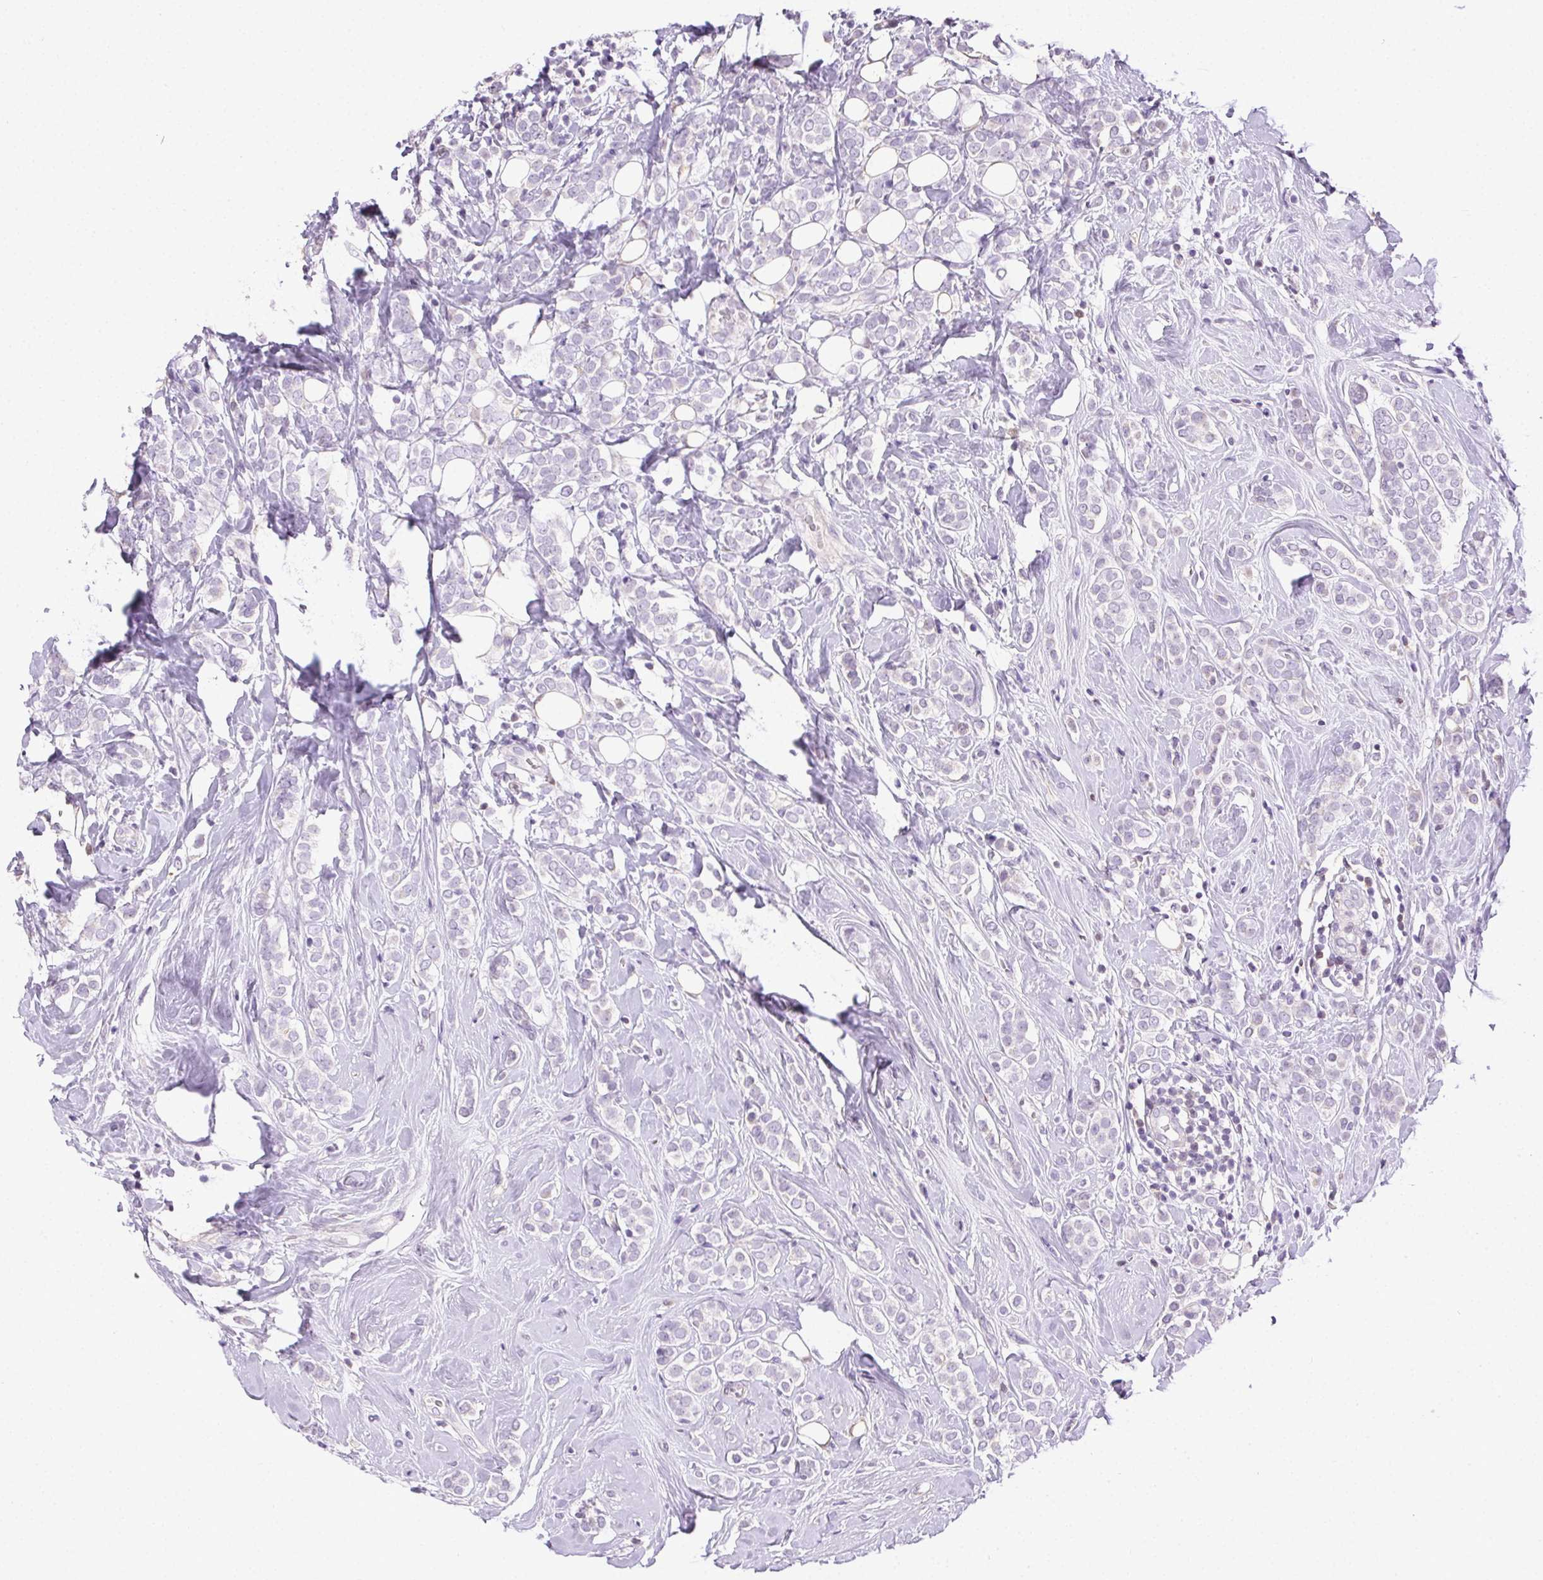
{"staining": {"intensity": "negative", "quantity": "none", "location": "none"}, "tissue": "breast cancer", "cell_type": "Tumor cells", "image_type": "cancer", "snomed": [{"axis": "morphology", "description": "Lobular carcinoma"}, {"axis": "topography", "description": "Breast"}], "caption": "Lobular carcinoma (breast) was stained to show a protein in brown. There is no significant positivity in tumor cells. (DAB (3,3'-diaminobenzidine) IHC visualized using brightfield microscopy, high magnification).", "gene": "SYCE2", "patient": {"sex": "female", "age": 49}}